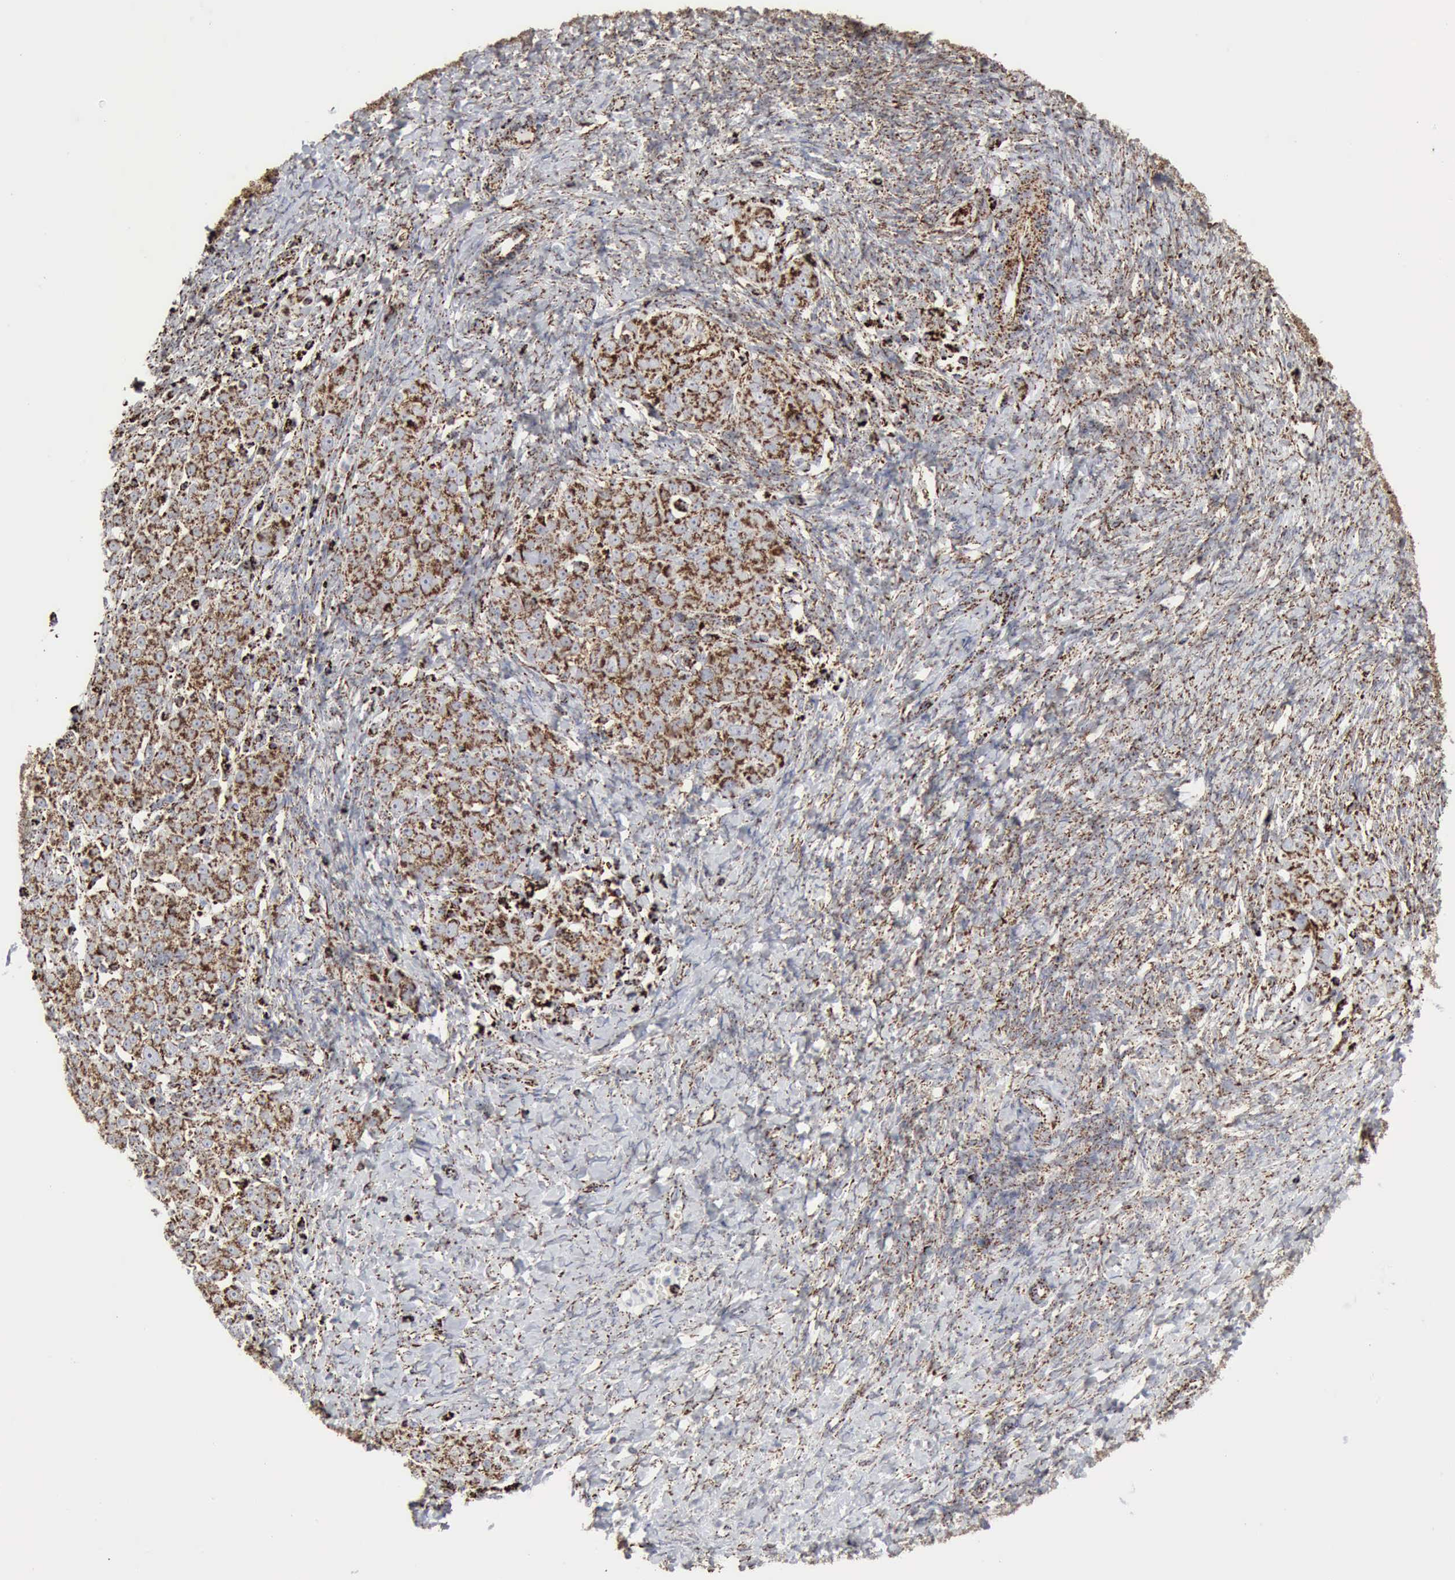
{"staining": {"intensity": "moderate", "quantity": ">75%", "location": "cytoplasmic/membranous"}, "tissue": "ovarian cancer", "cell_type": "Tumor cells", "image_type": "cancer", "snomed": [{"axis": "morphology", "description": "Normal tissue, NOS"}, {"axis": "morphology", "description": "Cystadenocarcinoma, serous, NOS"}, {"axis": "topography", "description": "Ovary"}], "caption": "Protein expression analysis of ovarian cancer reveals moderate cytoplasmic/membranous expression in about >75% of tumor cells. (brown staining indicates protein expression, while blue staining denotes nuclei).", "gene": "ACO2", "patient": {"sex": "female", "age": 62}}